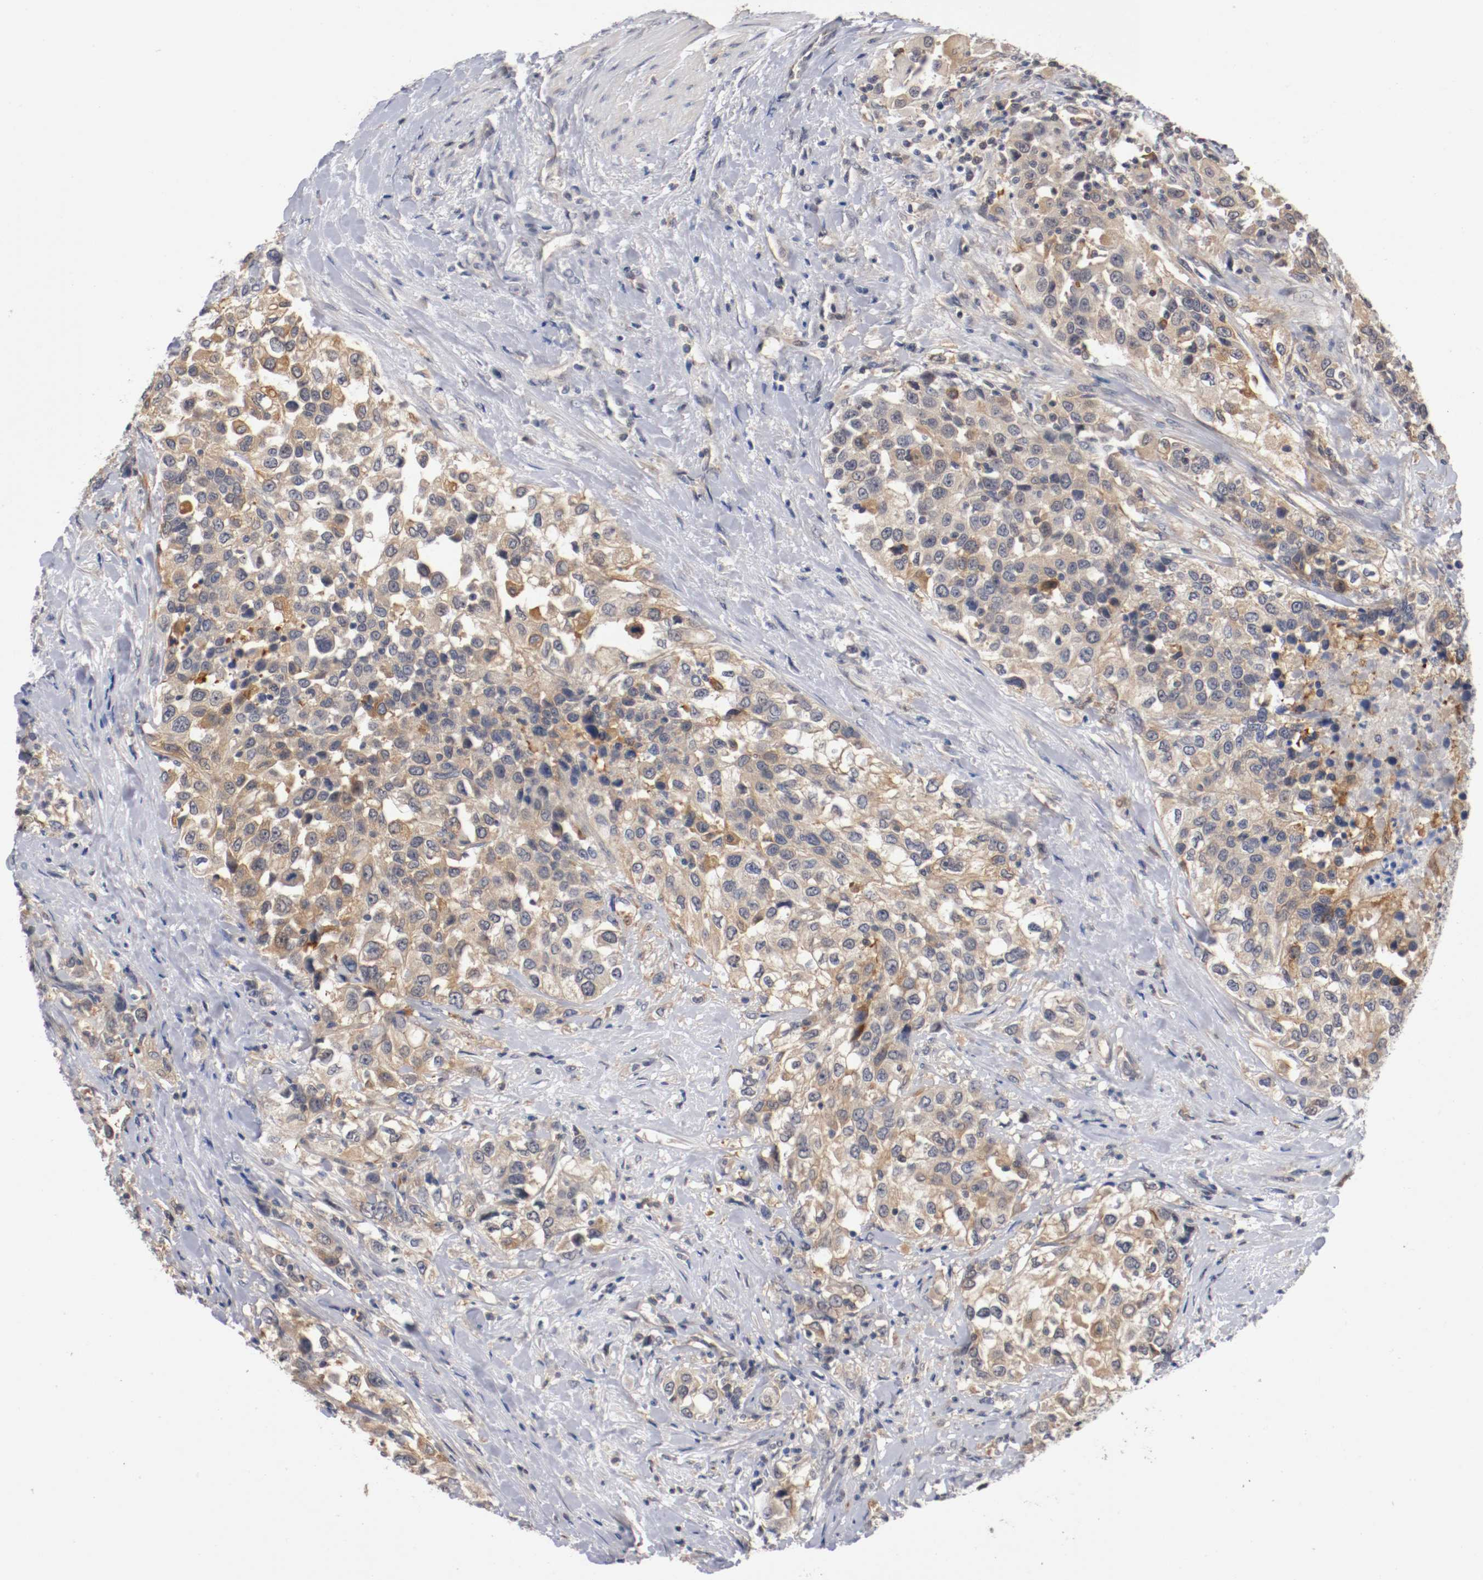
{"staining": {"intensity": "weak", "quantity": "25%-75%", "location": "cytoplasmic/membranous"}, "tissue": "urothelial cancer", "cell_type": "Tumor cells", "image_type": "cancer", "snomed": [{"axis": "morphology", "description": "Urothelial carcinoma, High grade"}, {"axis": "topography", "description": "Urinary bladder"}], "caption": "Protein staining of high-grade urothelial carcinoma tissue displays weak cytoplasmic/membranous staining in approximately 25%-75% of tumor cells.", "gene": "RBM23", "patient": {"sex": "female", "age": 80}}